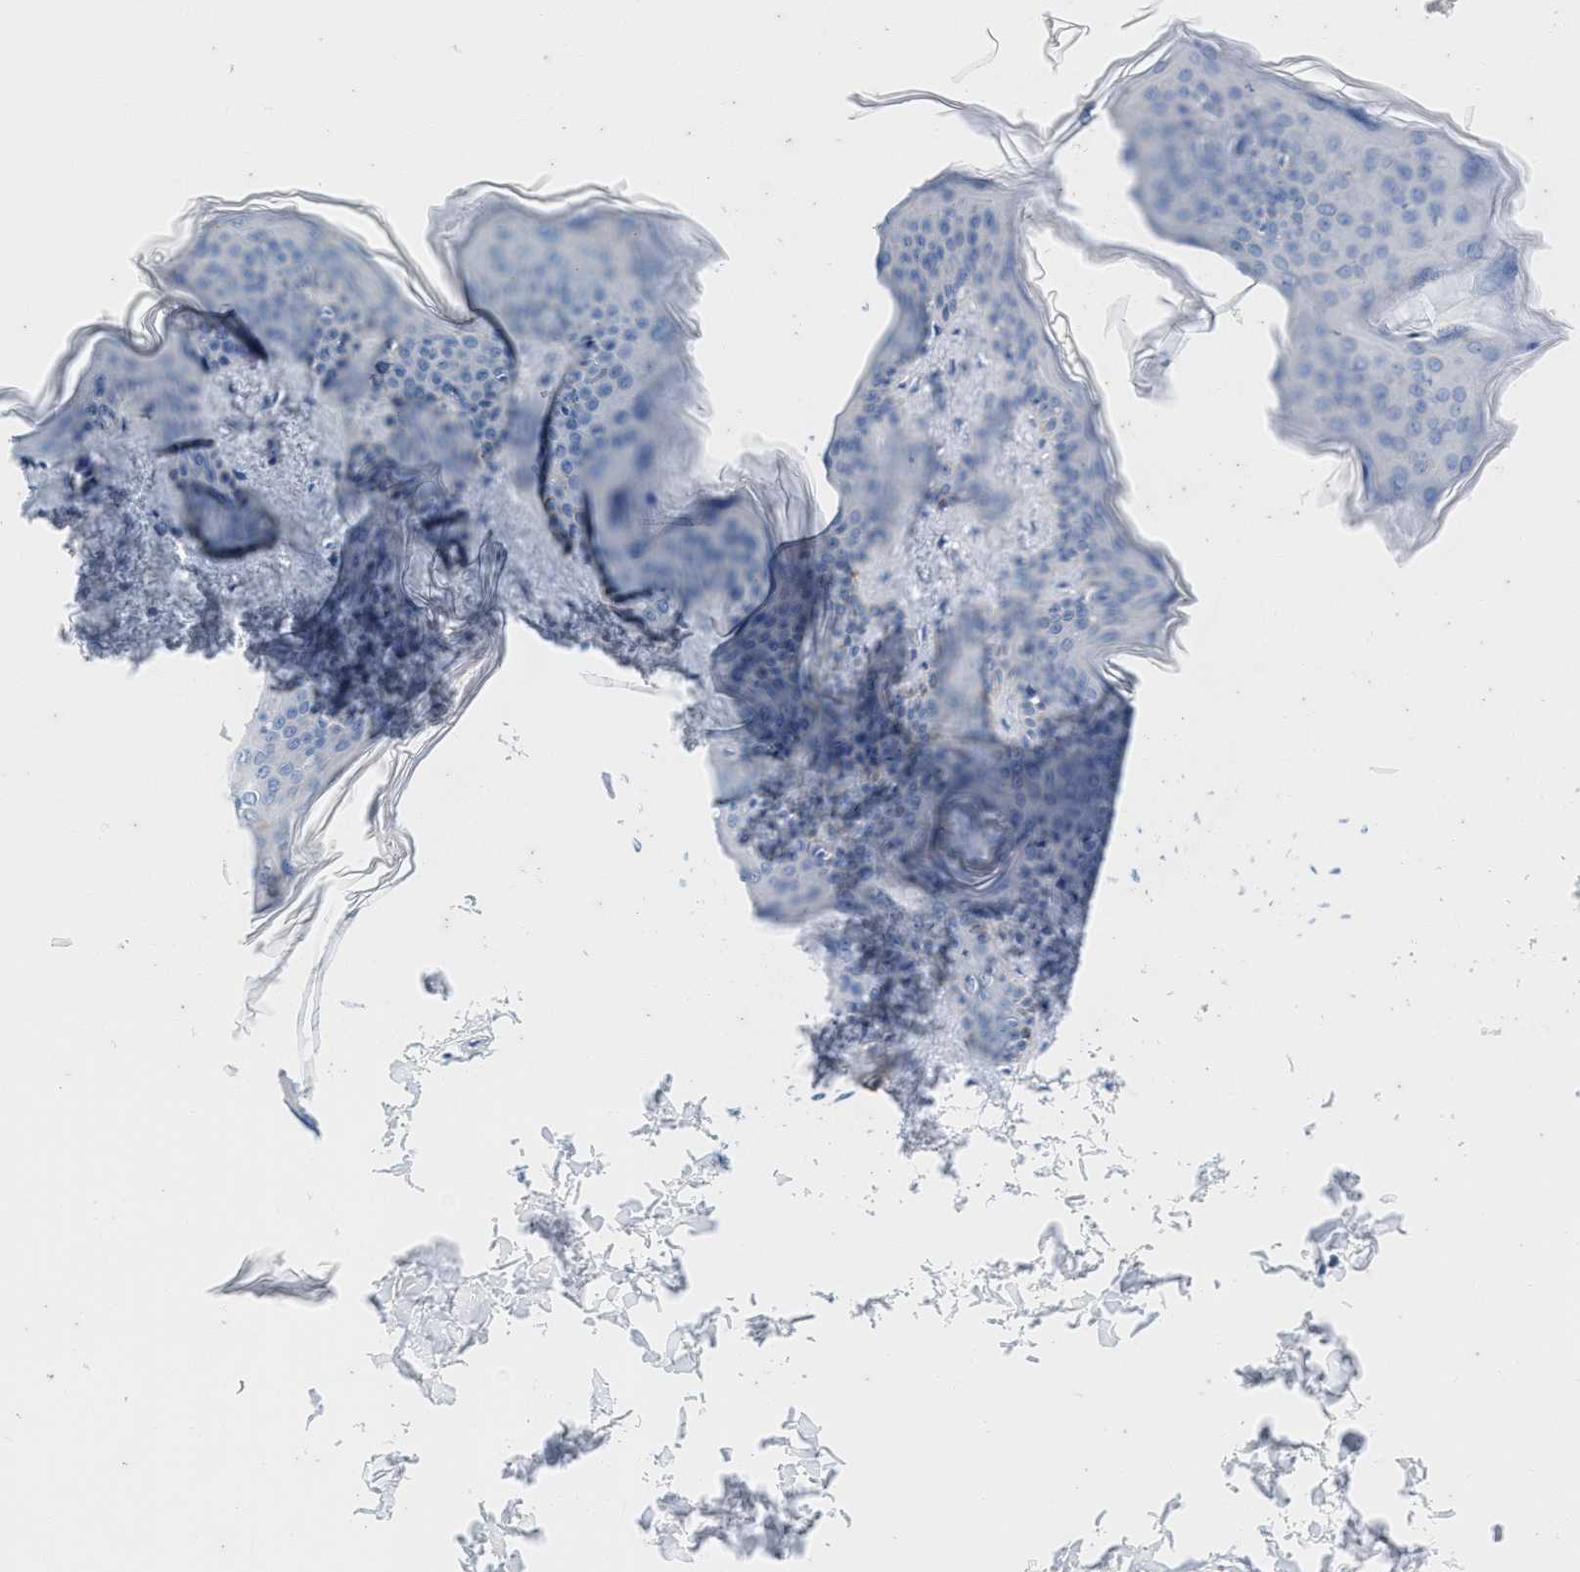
{"staining": {"intensity": "negative", "quantity": "none", "location": "none"}, "tissue": "skin", "cell_type": "Fibroblasts", "image_type": "normal", "snomed": [{"axis": "morphology", "description": "Normal tissue, NOS"}, {"axis": "topography", "description": "Skin"}], "caption": "IHC histopathology image of normal human skin stained for a protein (brown), which exhibits no positivity in fibroblasts.", "gene": "ABCB11", "patient": {"sex": "female", "age": 17}}